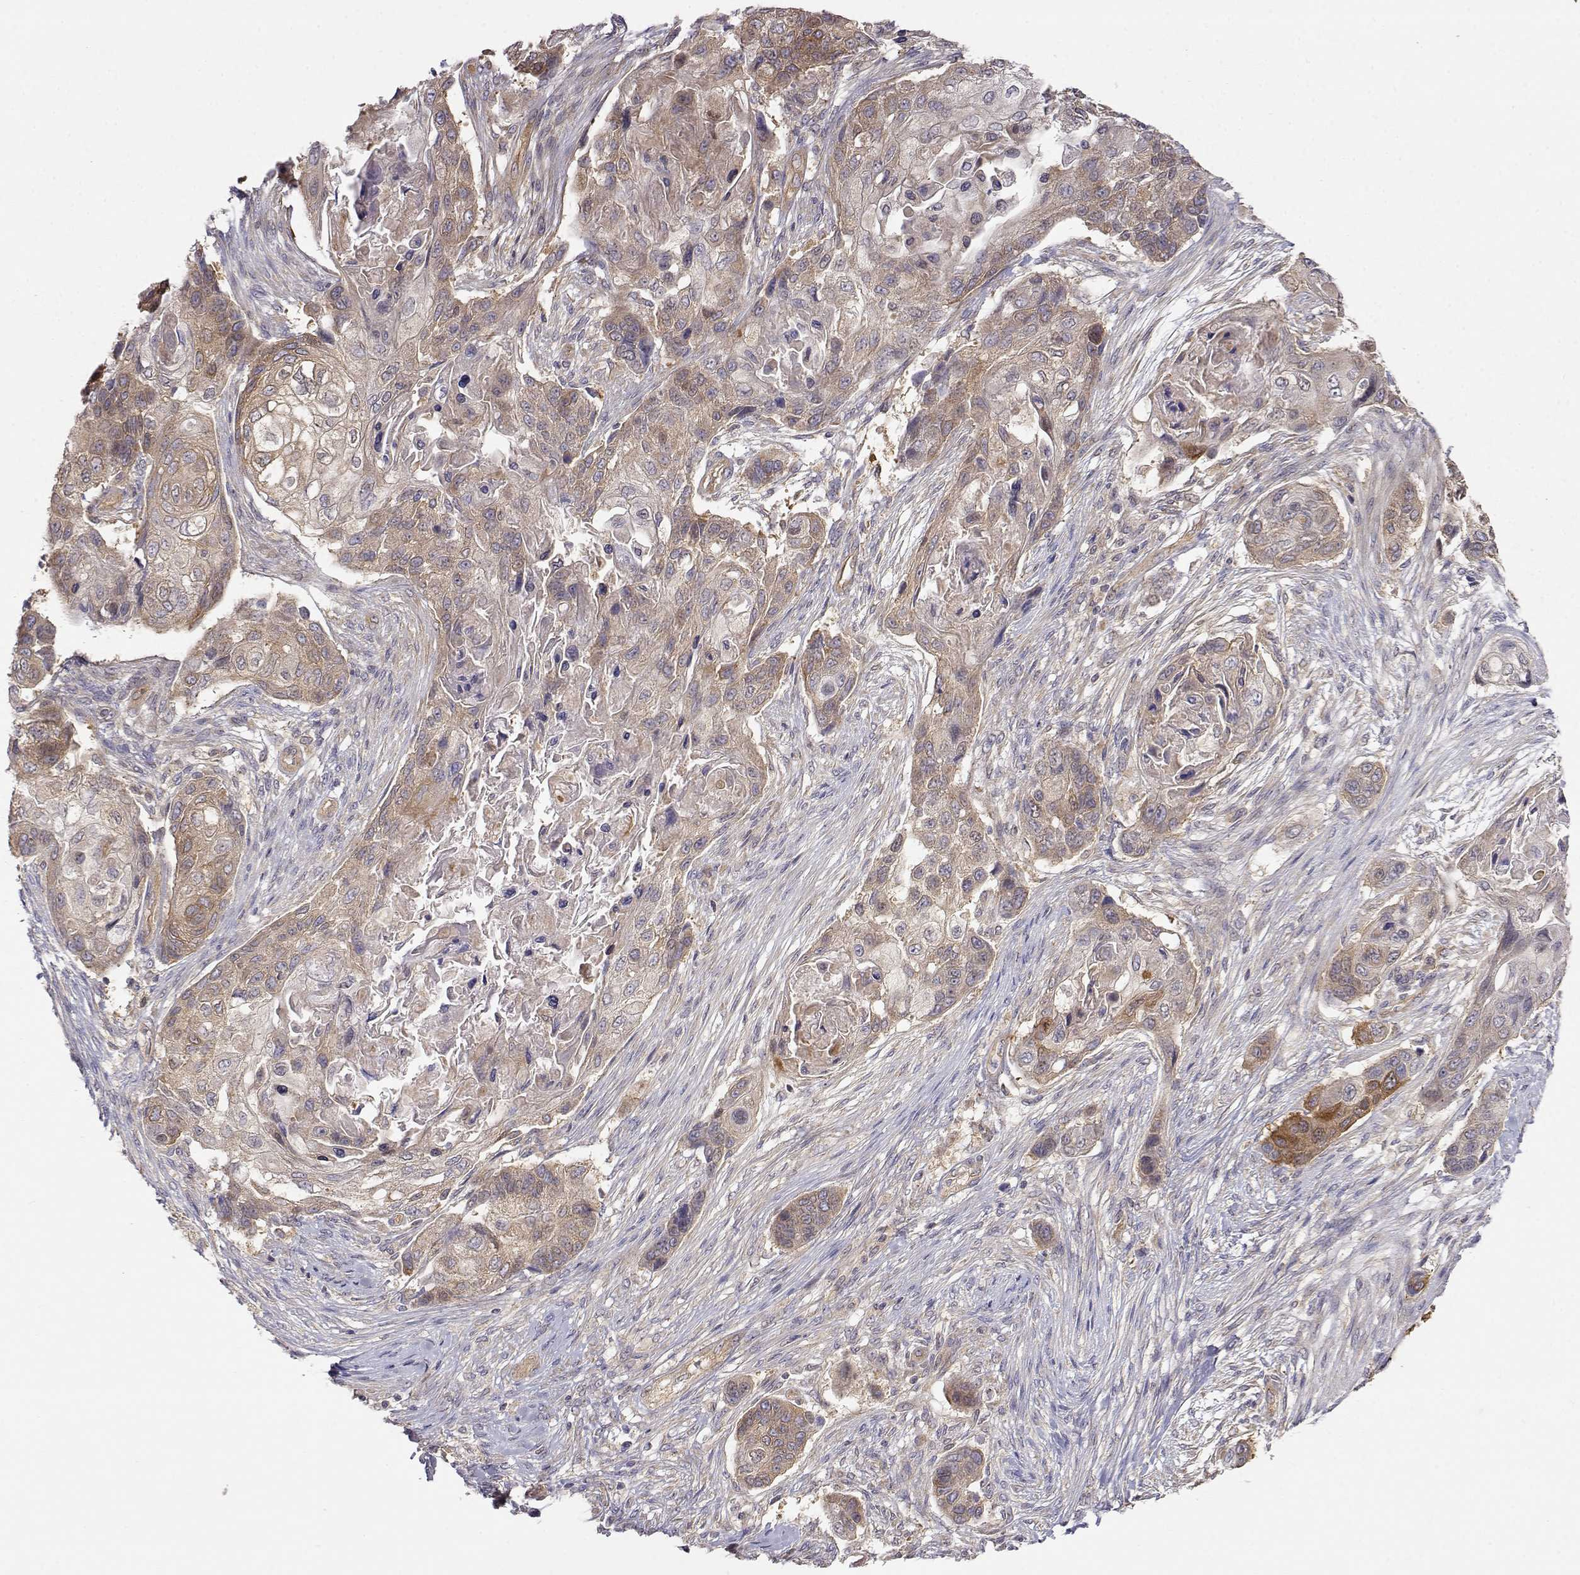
{"staining": {"intensity": "weak", "quantity": ">75%", "location": "cytoplasmic/membranous"}, "tissue": "lung cancer", "cell_type": "Tumor cells", "image_type": "cancer", "snomed": [{"axis": "morphology", "description": "Squamous cell carcinoma, NOS"}, {"axis": "topography", "description": "Lung"}], "caption": "A high-resolution image shows immunohistochemistry (IHC) staining of lung cancer (squamous cell carcinoma), which reveals weak cytoplasmic/membranous expression in approximately >75% of tumor cells.", "gene": "PAIP1", "patient": {"sex": "male", "age": 69}}